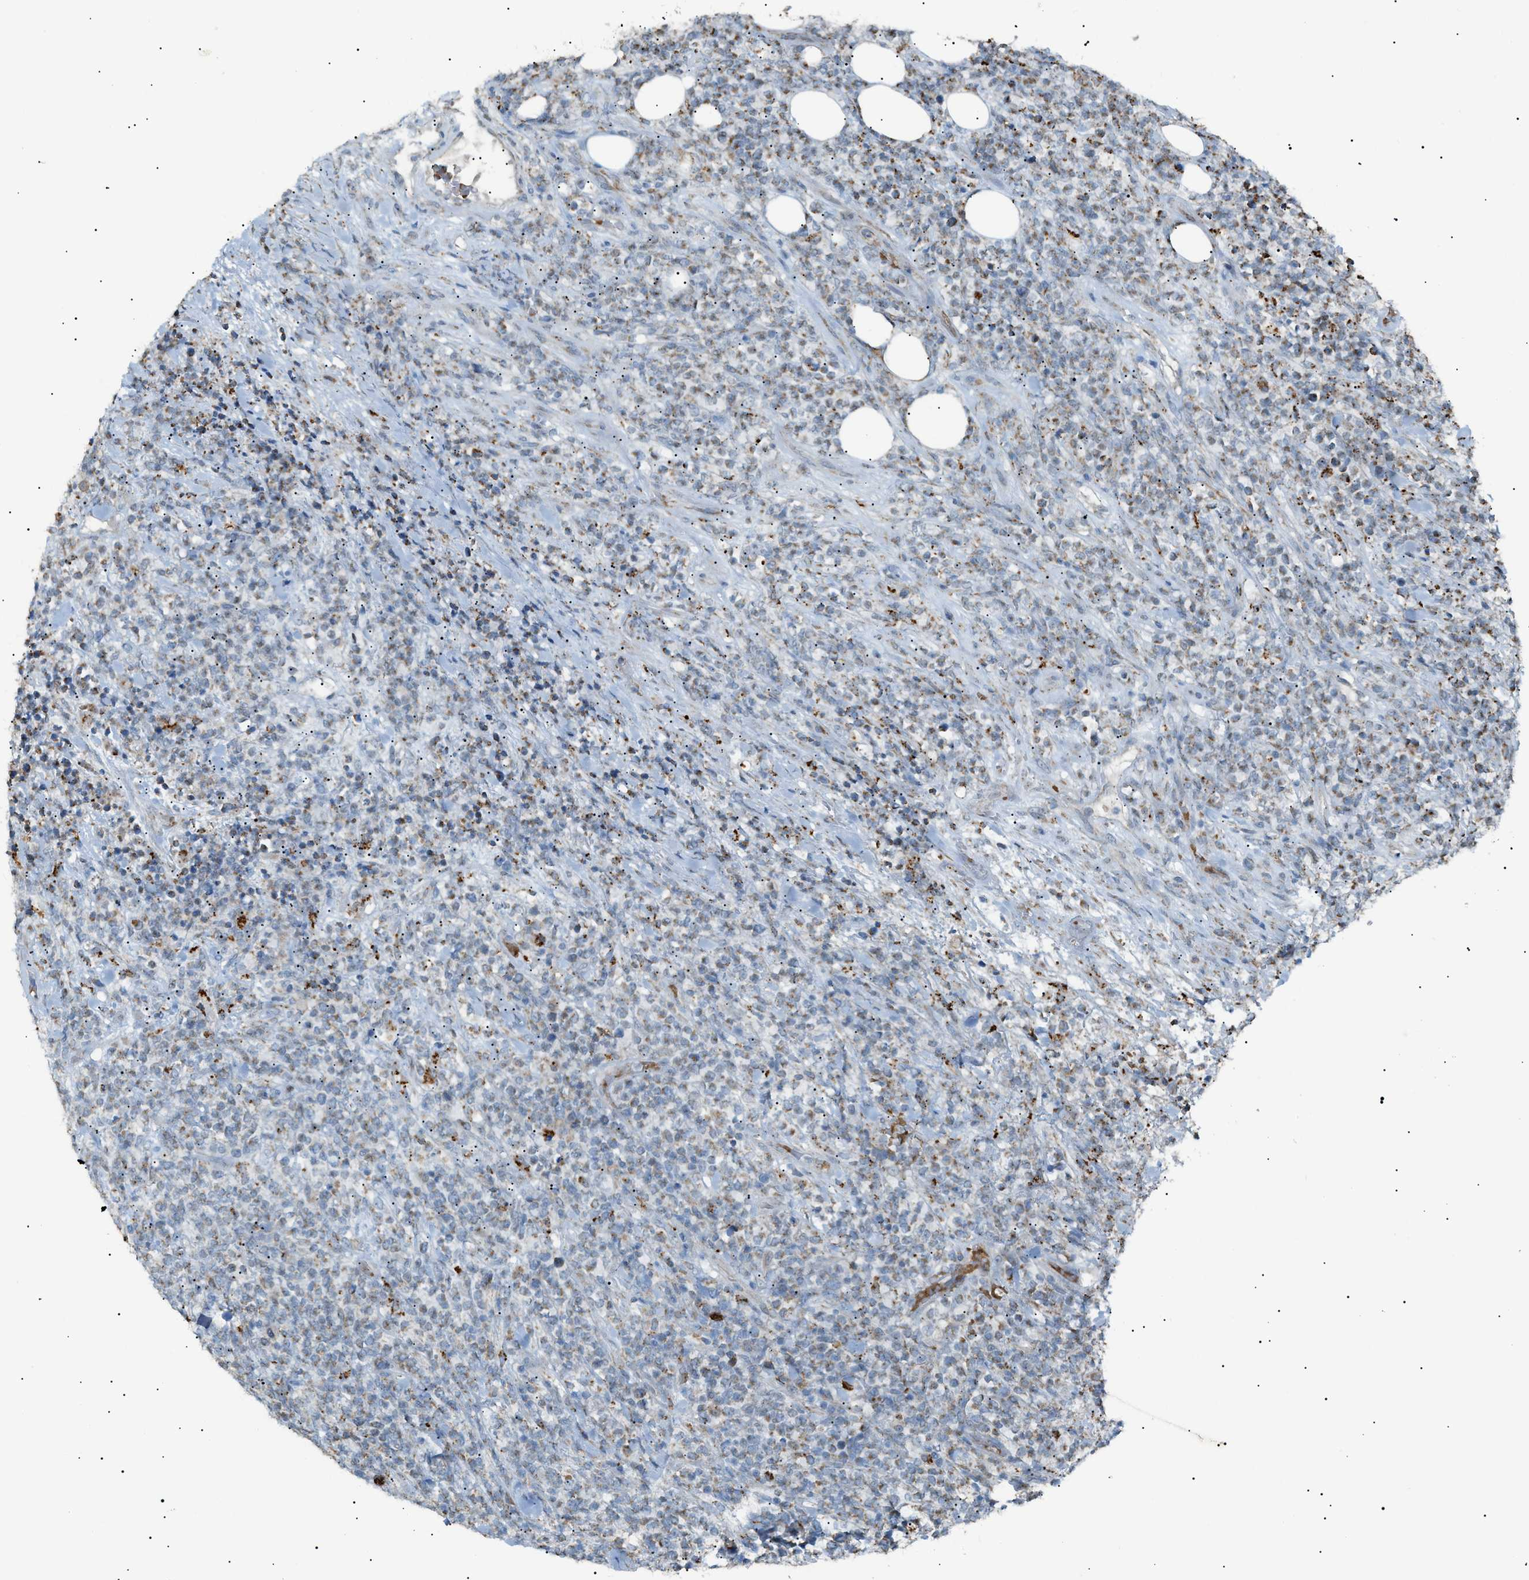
{"staining": {"intensity": "moderate", "quantity": "<25%", "location": "cytoplasmic/membranous"}, "tissue": "lymphoma", "cell_type": "Tumor cells", "image_type": "cancer", "snomed": [{"axis": "morphology", "description": "Malignant lymphoma, non-Hodgkin's type, High grade"}, {"axis": "topography", "description": "Soft tissue"}], "caption": "The photomicrograph exhibits staining of high-grade malignant lymphoma, non-Hodgkin's type, revealing moderate cytoplasmic/membranous protein staining (brown color) within tumor cells.", "gene": "ZNF516", "patient": {"sex": "male", "age": 18}}